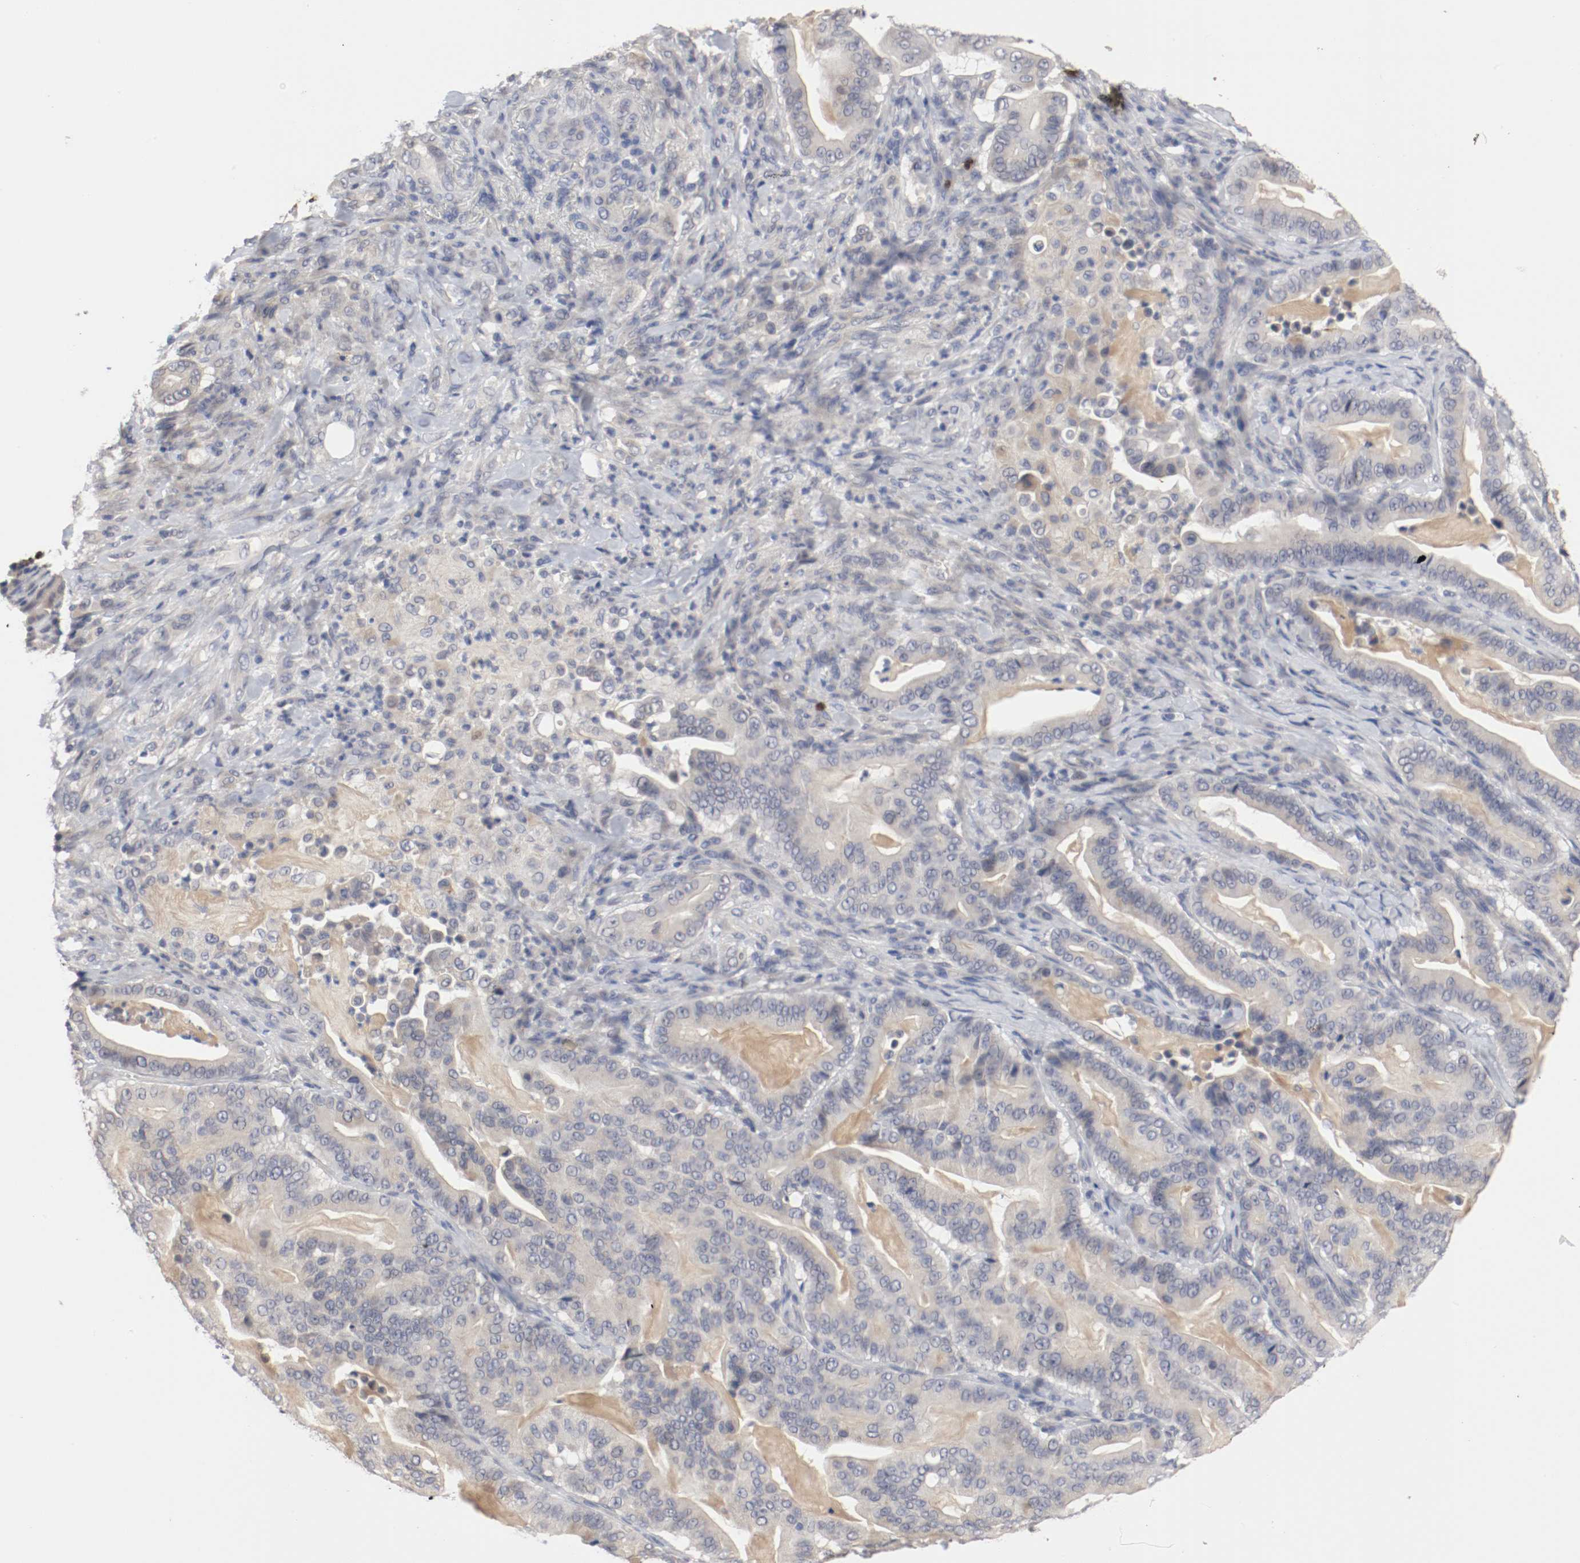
{"staining": {"intensity": "negative", "quantity": "none", "location": "none"}, "tissue": "pancreatic cancer", "cell_type": "Tumor cells", "image_type": "cancer", "snomed": [{"axis": "morphology", "description": "Adenocarcinoma, NOS"}, {"axis": "topography", "description": "Pancreas"}], "caption": "Pancreatic cancer (adenocarcinoma) stained for a protein using IHC exhibits no staining tumor cells.", "gene": "CEBPE", "patient": {"sex": "male", "age": 63}}